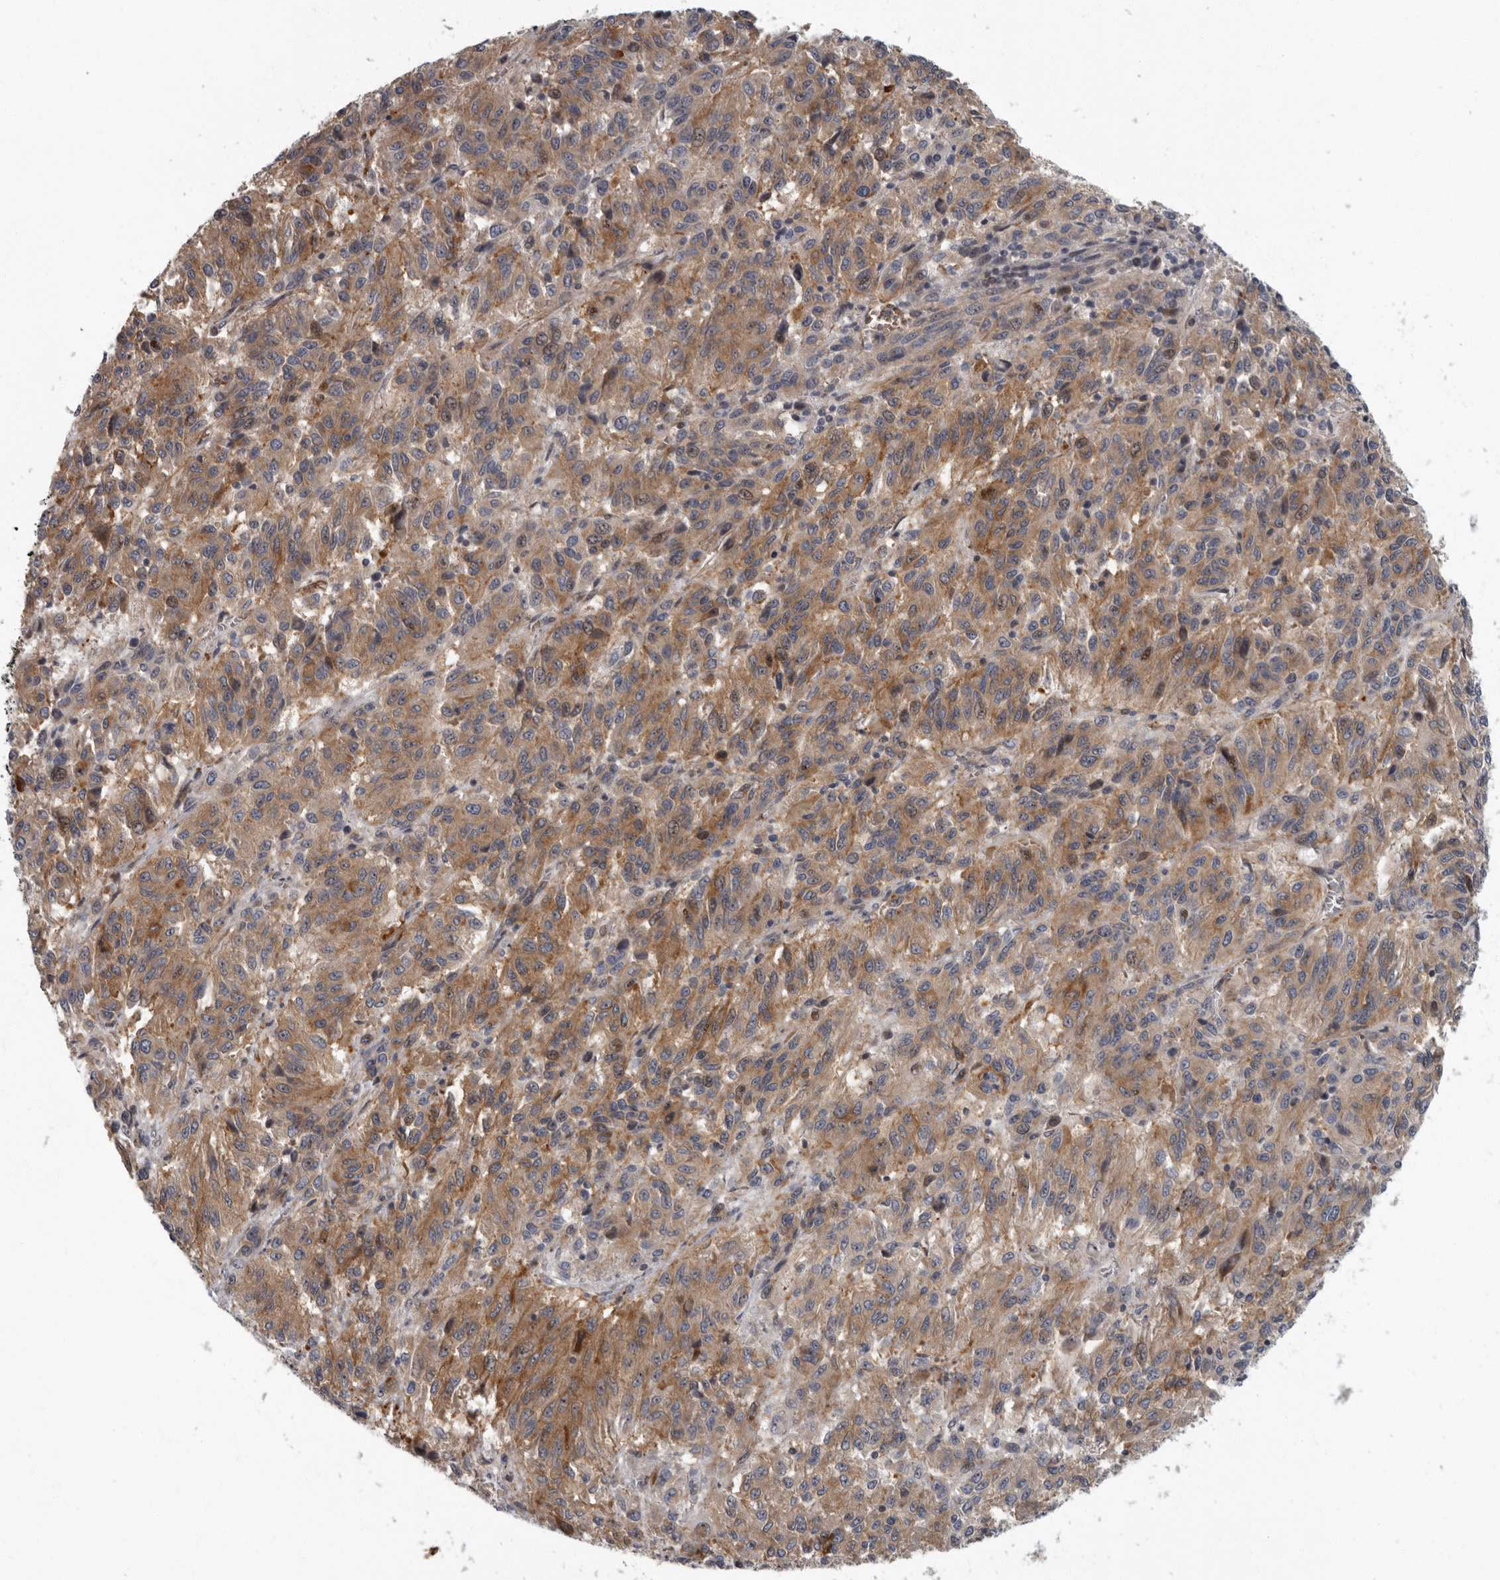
{"staining": {"intensity": "moderate", "quantity": ">75%", "location": "cytoplasmic/membranous"}, "tissue": "melanoma", "cell_type": "Tumor cells", "image_type": "cancer", "snomed": [{"axis": "morphology", "description": "Malignant melanoma, Metastatic site"}, {"axis": "topography", "description": "Lung"}], "caption": "A high-resolution histopathology image shows immunohistochemistry (IHC) staining of melanoma, which reveals moderate cytoplasmic/membranous staining in about >75% of tumor cells. (Stains: DAB (3,3'-diaminobenzidine) in brown, nuclei in blue, Microscopy: brightfield microscopy at high magnification).", "gene": "PDCD11", "patient": {"sex": "male", "age": 64}}